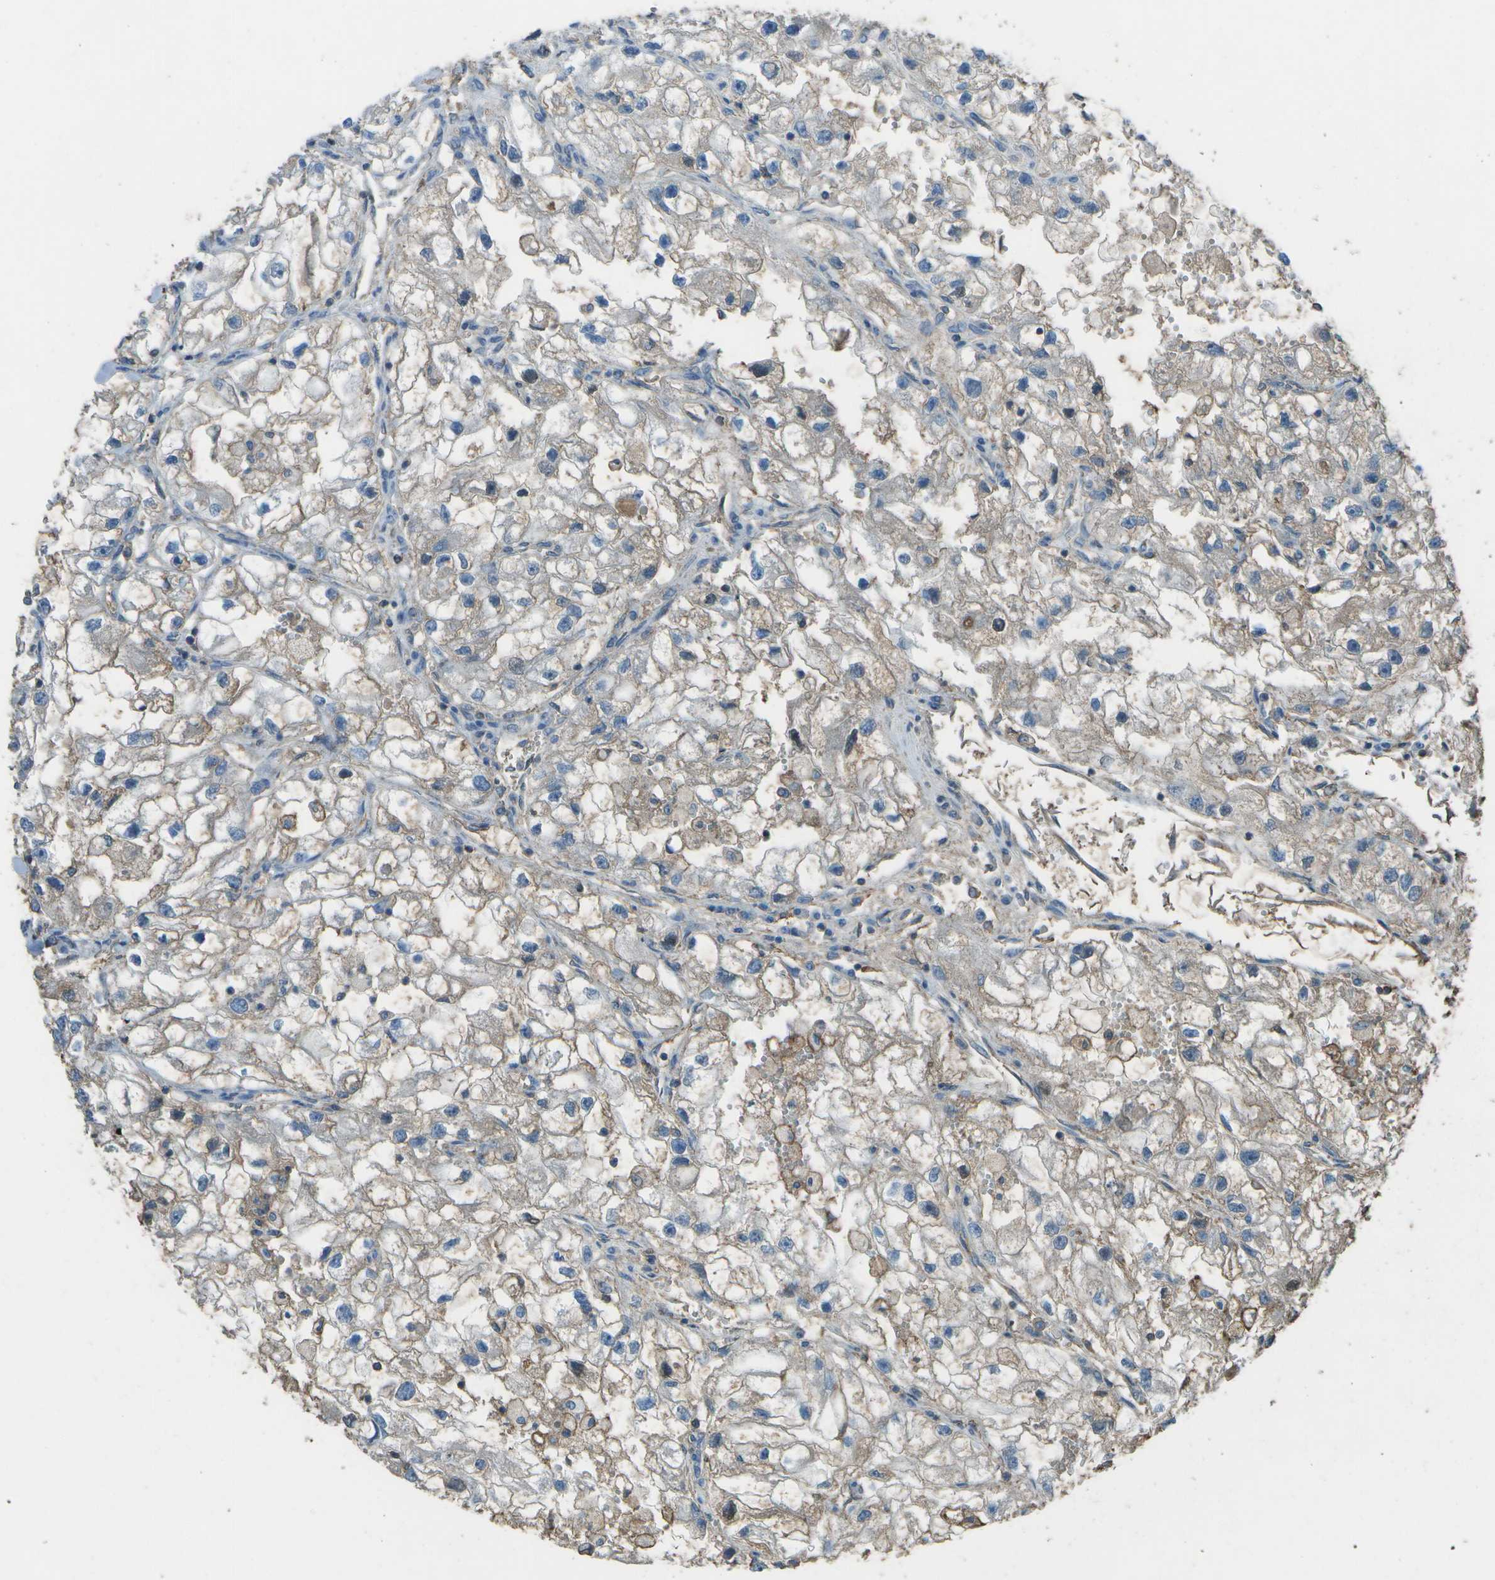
{"staining": {"intensity": "weak", "quantity": "<25%", "location": "cytoplasmic/membranous"}, "tissue": "renal cancer", "cell_type": "Tumor cells", "image_type": "cancer", "snomed": [{"axis": "morphology", "description": "Adenocarcinoma, NOS"}, {"axis": "topography", "description": "Kidney"}], "caption": "IHC image of neoplastic tissue: human renal cancer (adenocarcinoma) stained with DAB shows no significant protein expression in tumor cells.", "gene": "CYP4F11", "patient": {"sex": "female", "age": 70}}